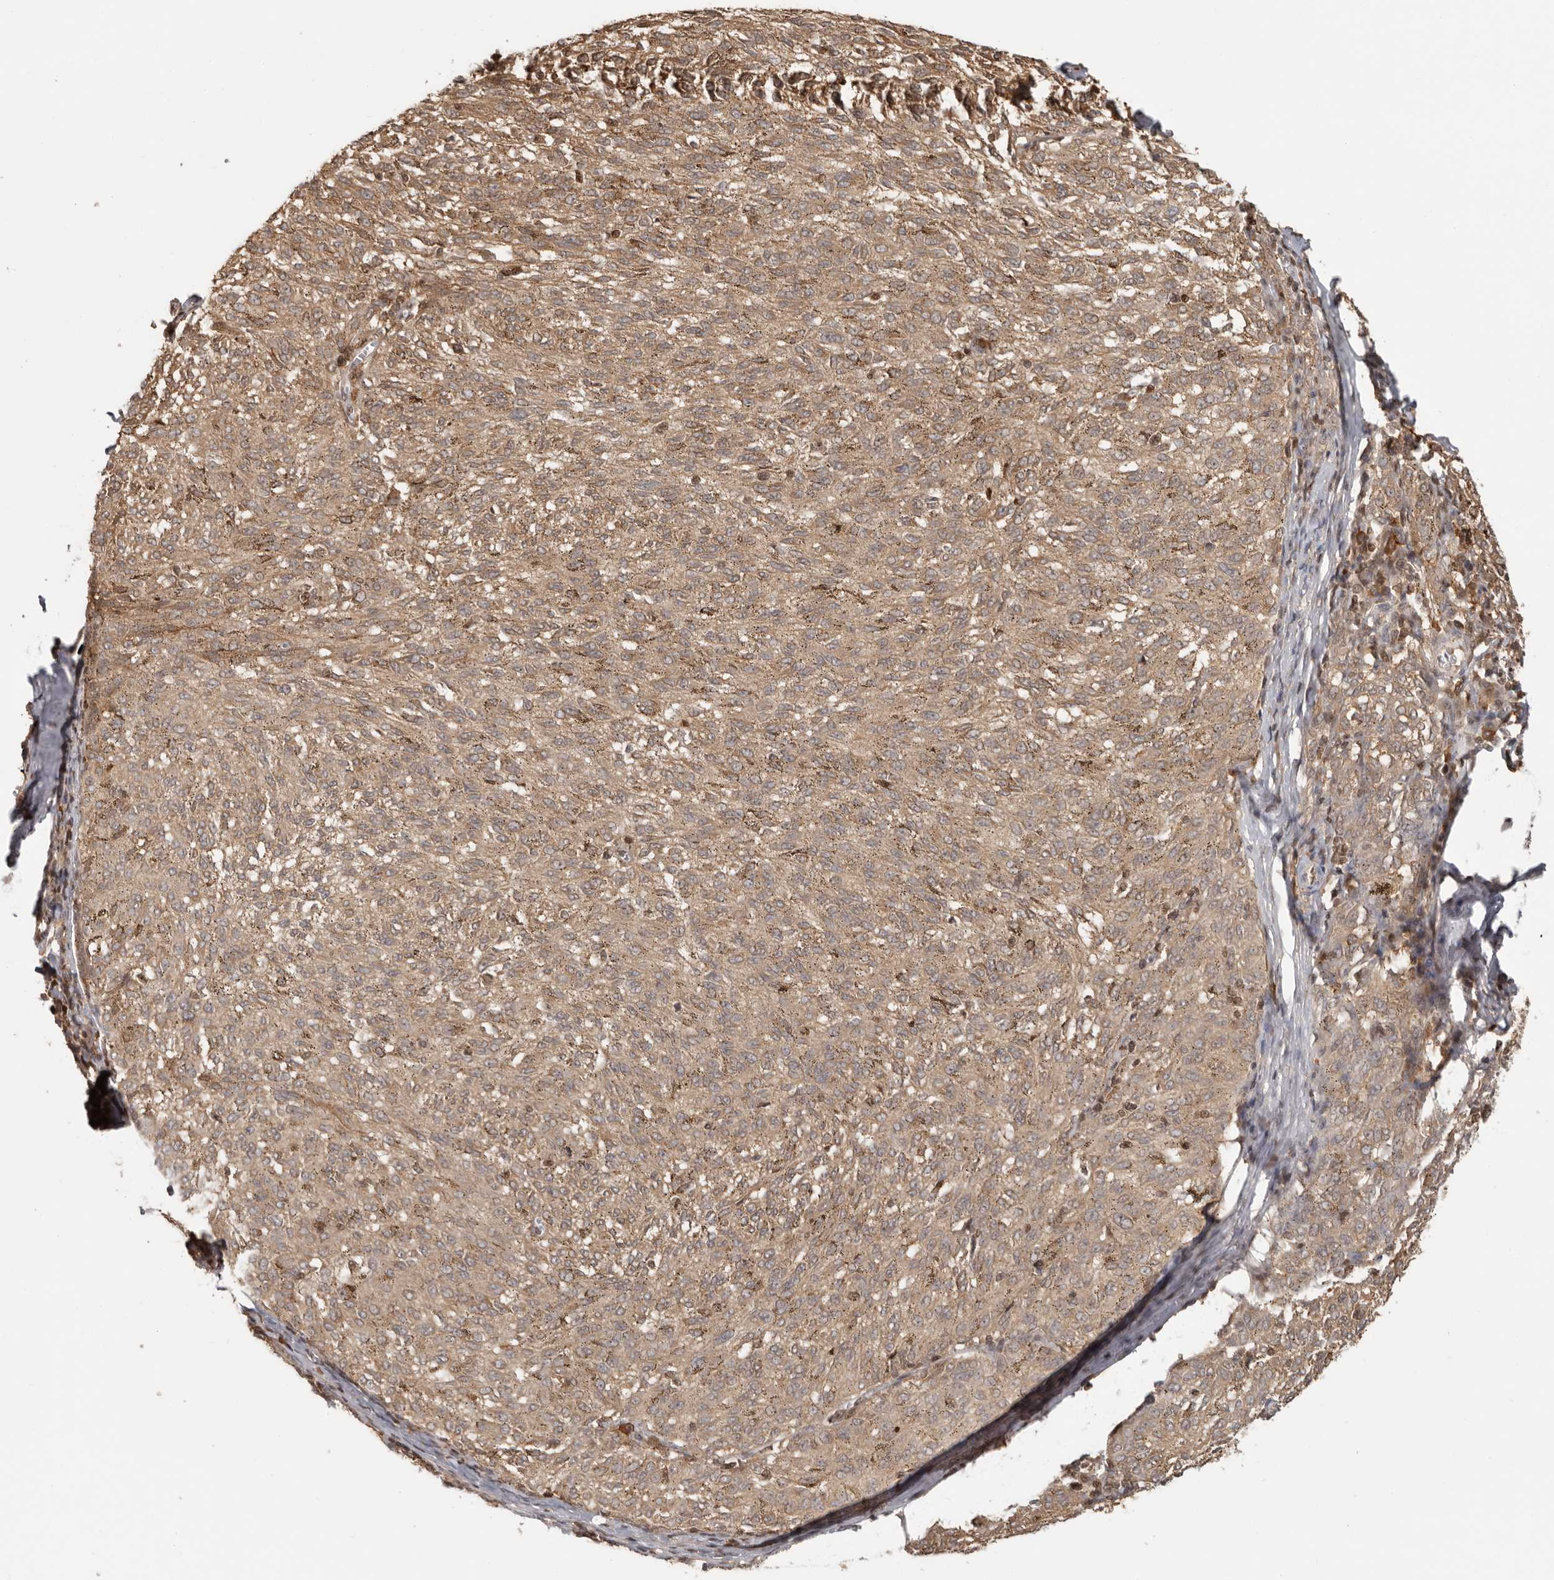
{"staining": {"intensity": "weak", "quantity": ">75%", "location": "cytoplasmic/membranous"}, "tissue": "melanoma", "cell_type": "Tumor cells", "image_type": "cancer", "snomed": [{"axis": "morphology", "description": "Malignant melanoma, NOS"}, {"axis": "topography", "description": "Skin"}], "caption": "Tumor cells demonstrate low levels of weak cytoplasmic/membranous positivity in approximately >75% of cells in malignant melanoma.", "gene": "PSMA5", "patient": {"sex": "female", "age": 72}}